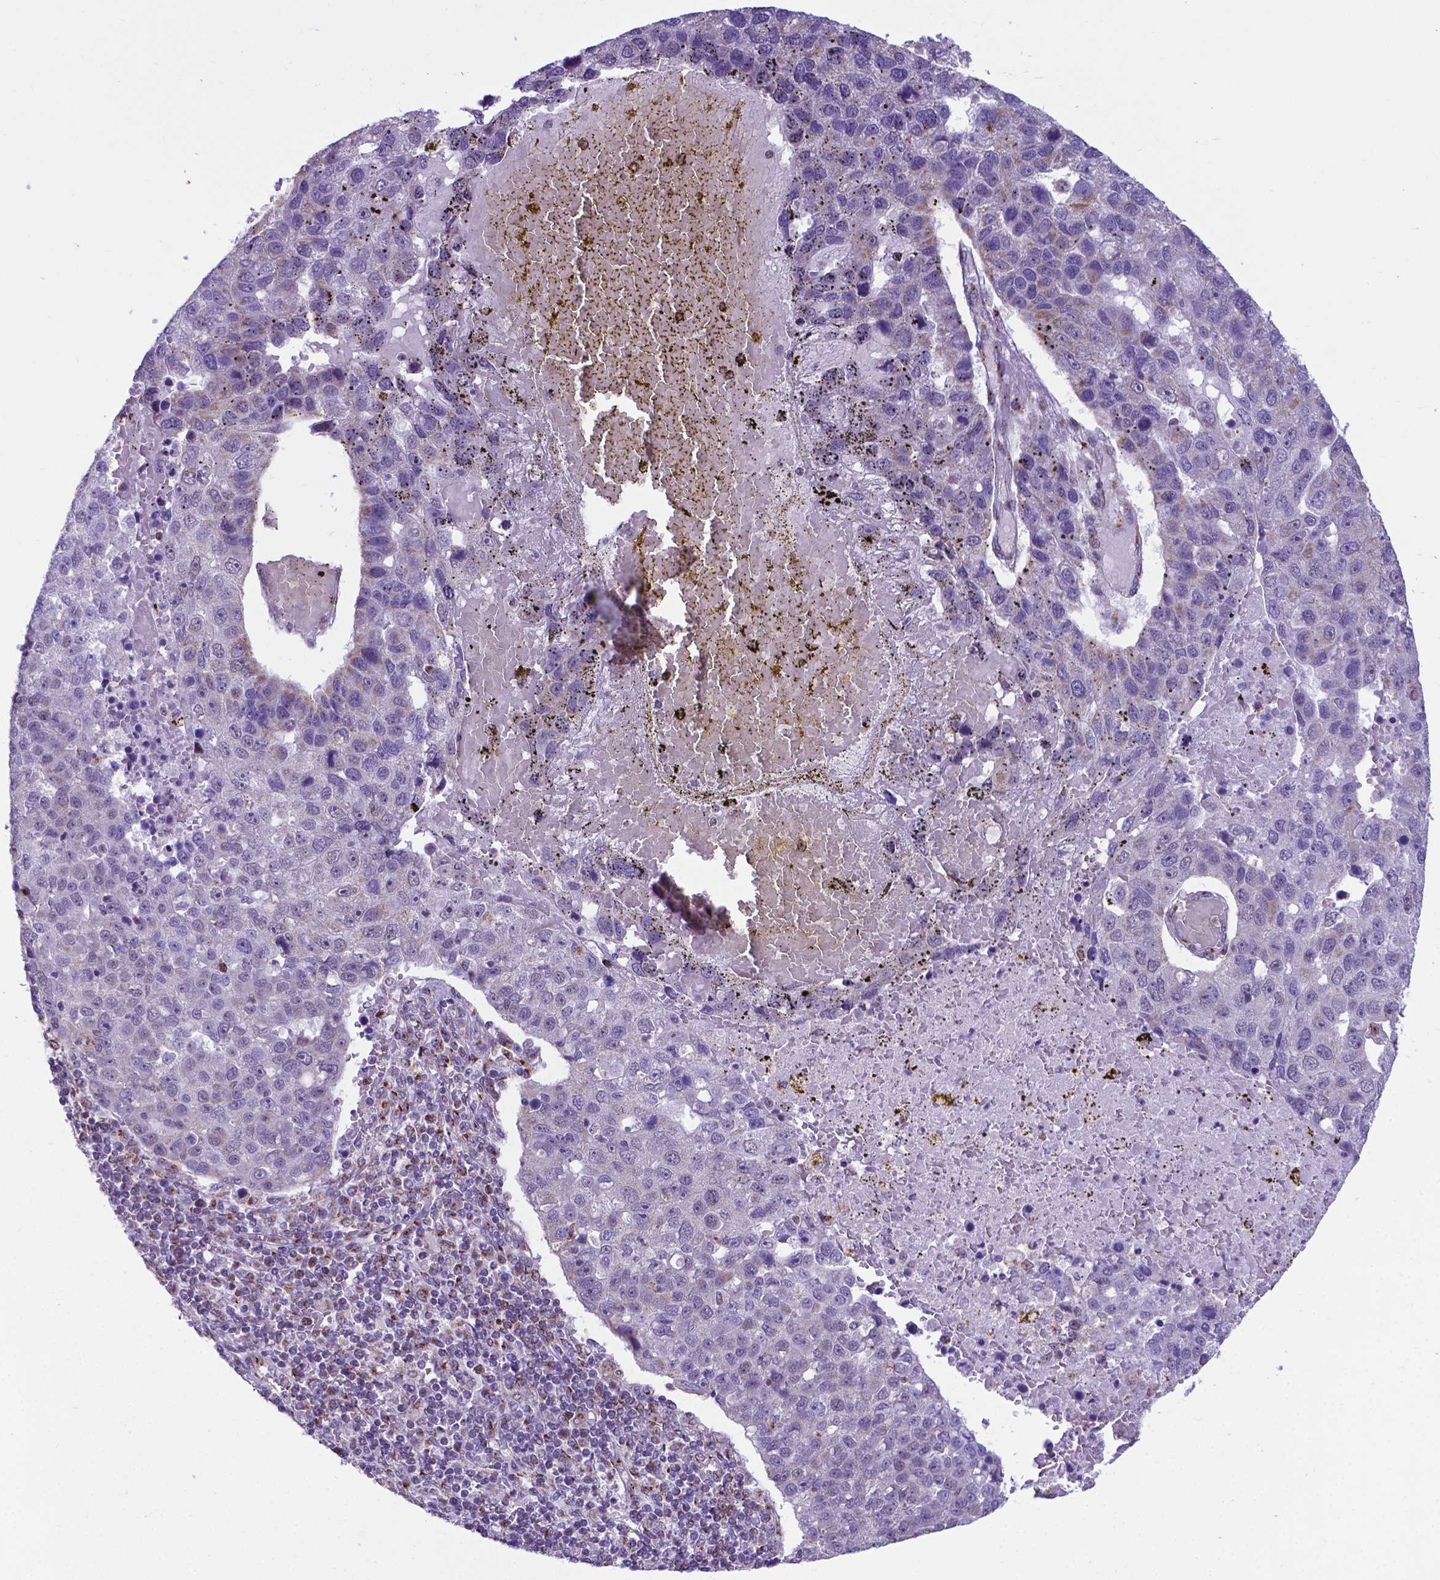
{"staining": {"intensity": "negative", "quantity": "none", "location": "none"}, "tissue": "pancreatic cancer", "cell_type": "Tumor cells", "image_type": "cancer", "snomed": [{"axis": "morphology", "description": "Adenocarcinoma, NOS"}, {"axis": "topography", "description": "Pancreas"}], "caption": "Image shows no protein staining in tumor cells of pancreatic cancer tissue.", "gene": "MRPL10", "patient": {"sex": "female", "age": 61}}